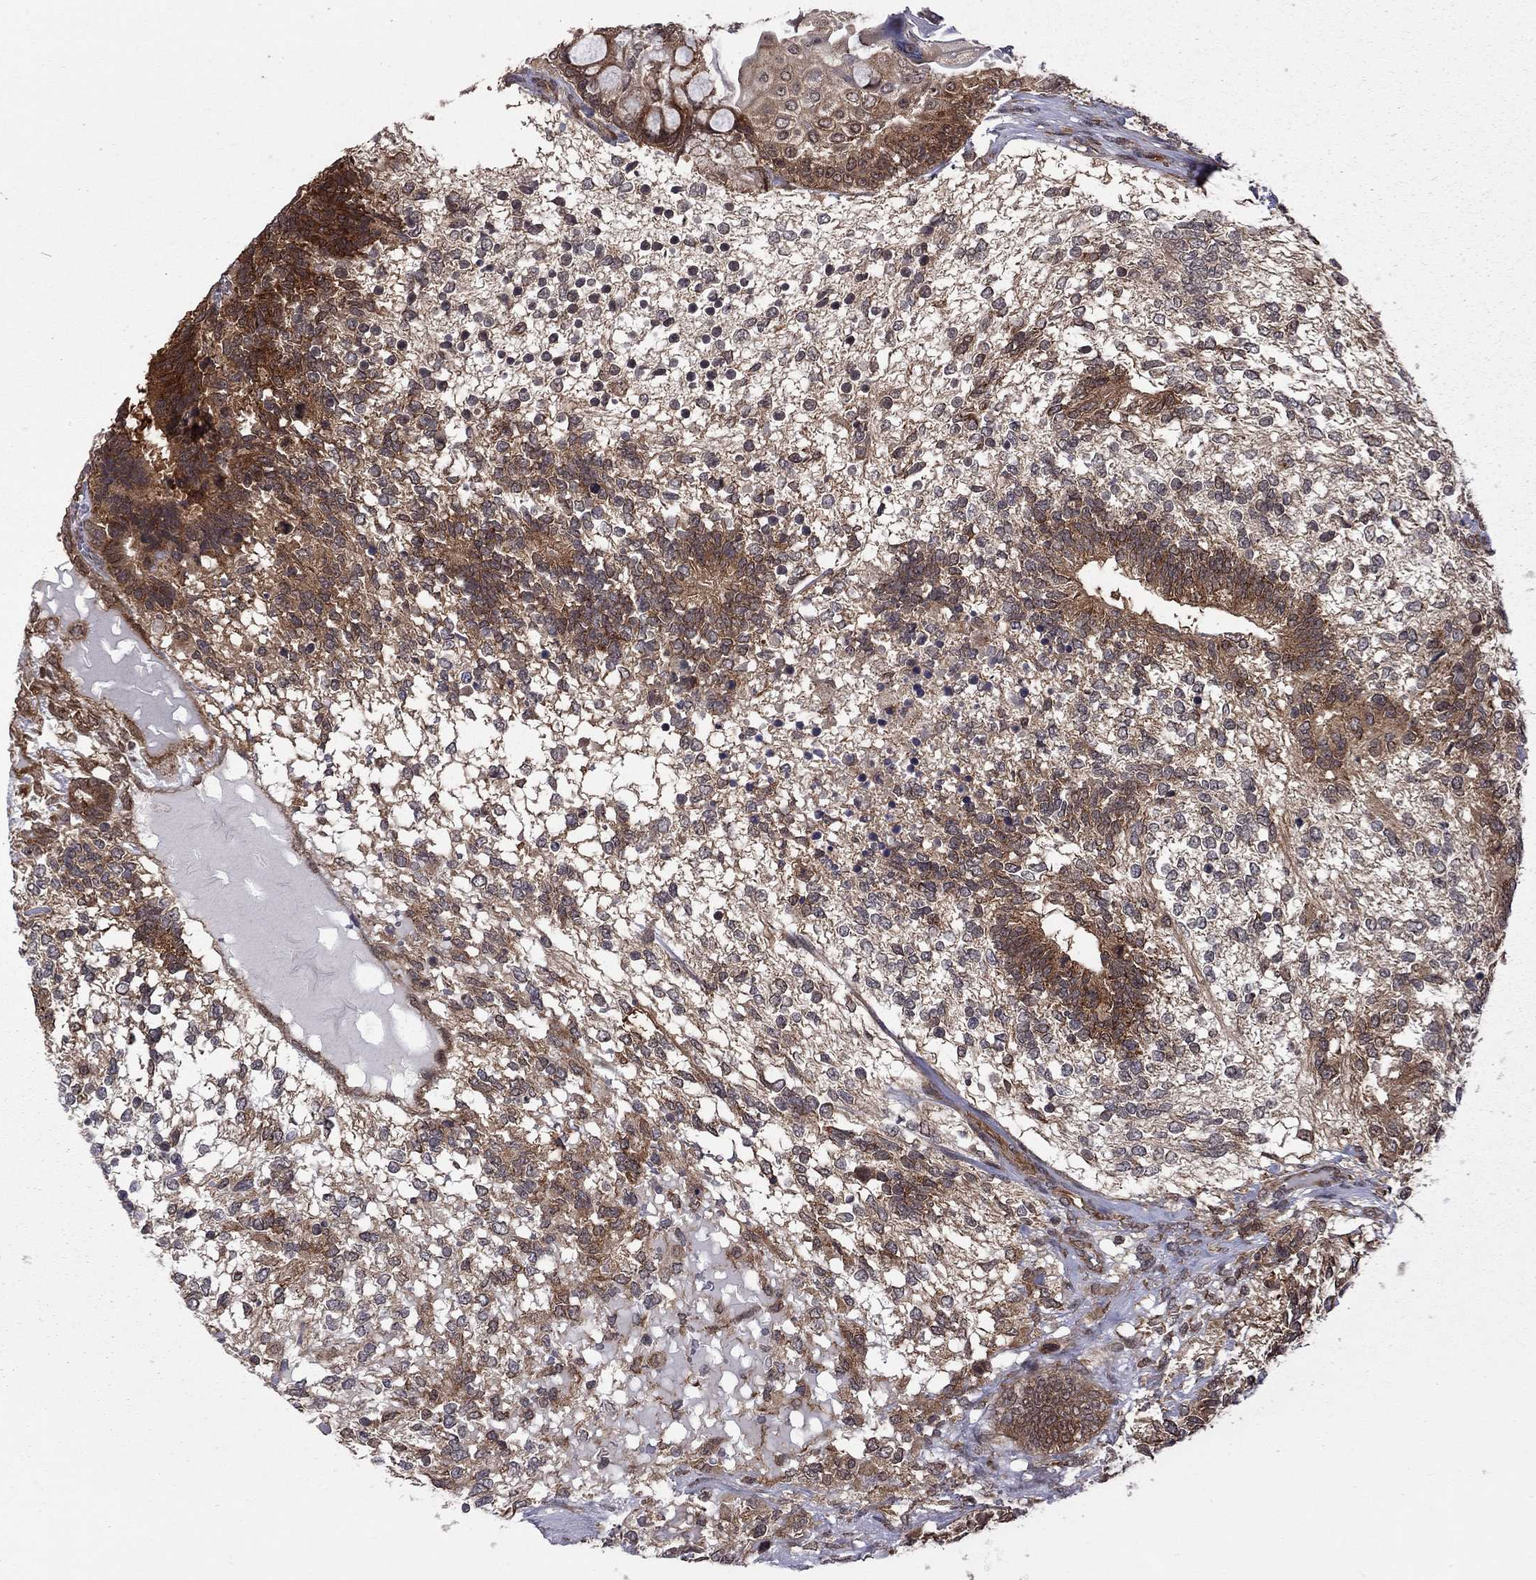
{"staining": {"intensity": "strong", "quantity": "25%-75%", "location": "cytoplasmic/membranous"}, "tissue": "testis cancer", "cell_type": "Tumor cells", "image_type": "cancer", "snomed": [{"axis": "morphology", "description": "Seminoma, NOS"}, {"axis": "morphology", "description": "Carcinoma, Embryonal, NOS"}, {"axis": "topography", "description": "Testis"}], "caption": "About 25%-75% of tumor cells in testis cancer (seminoma) exhibit strong cytoplasmic/membranous protein expression as visualized by brown immunohistochemical staining.", "gene": "NAA50", "patient": {"sex": "male", "age": 41}}